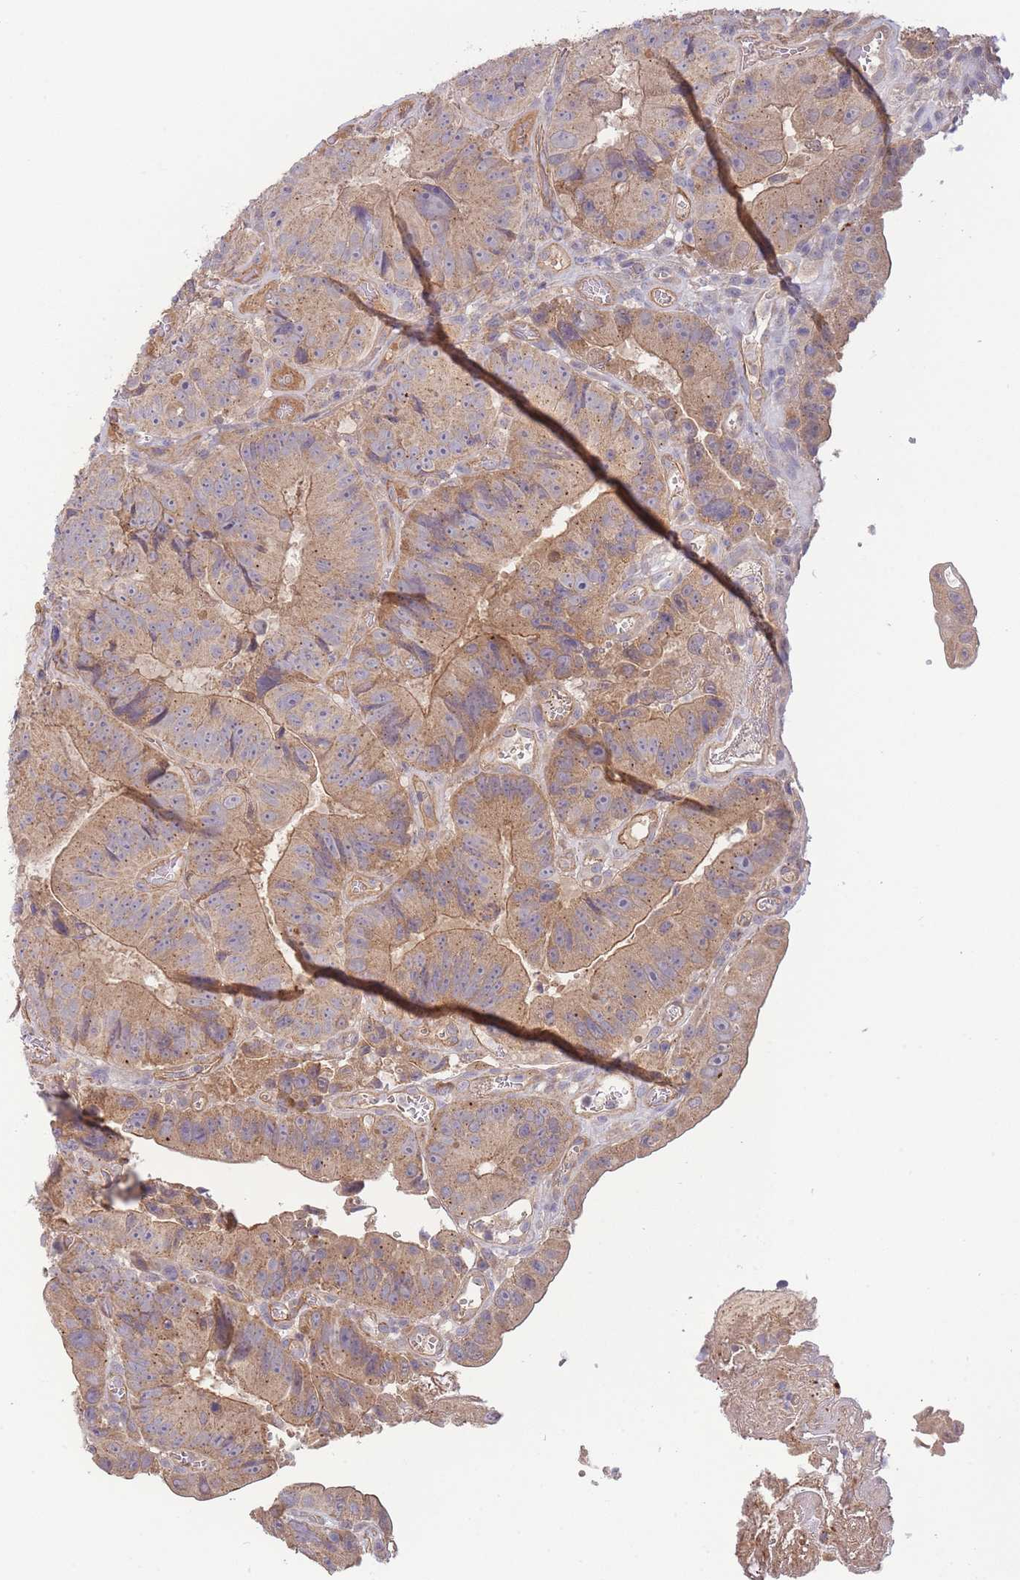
{"staining": {"intensity": "moderate", "quantity": "25%-75%", "location": "cytoplasmic/membranous"}, "tissue": "colorectal cancer", "cell_type": "Tumor cells", "image_type": "cancer", "snomed": [{"axis": "morphology", "description": "Adenocarcinoma, NOS"}, {"axis": "topography", "description": "Colon"}], "caption": "Colorectal cancer stained with immunohistochemistry (IHC) displays moderate cytoplasmic/membranous staining in about 25%-75% of tumor cells. The staining is performed using DAB brown chromogen to label protein expression. The nuclei are counter-stained blue using hematoxylin.", "gene": "NDUFAF5", "patient": {"sex": "female", "age": 86}}